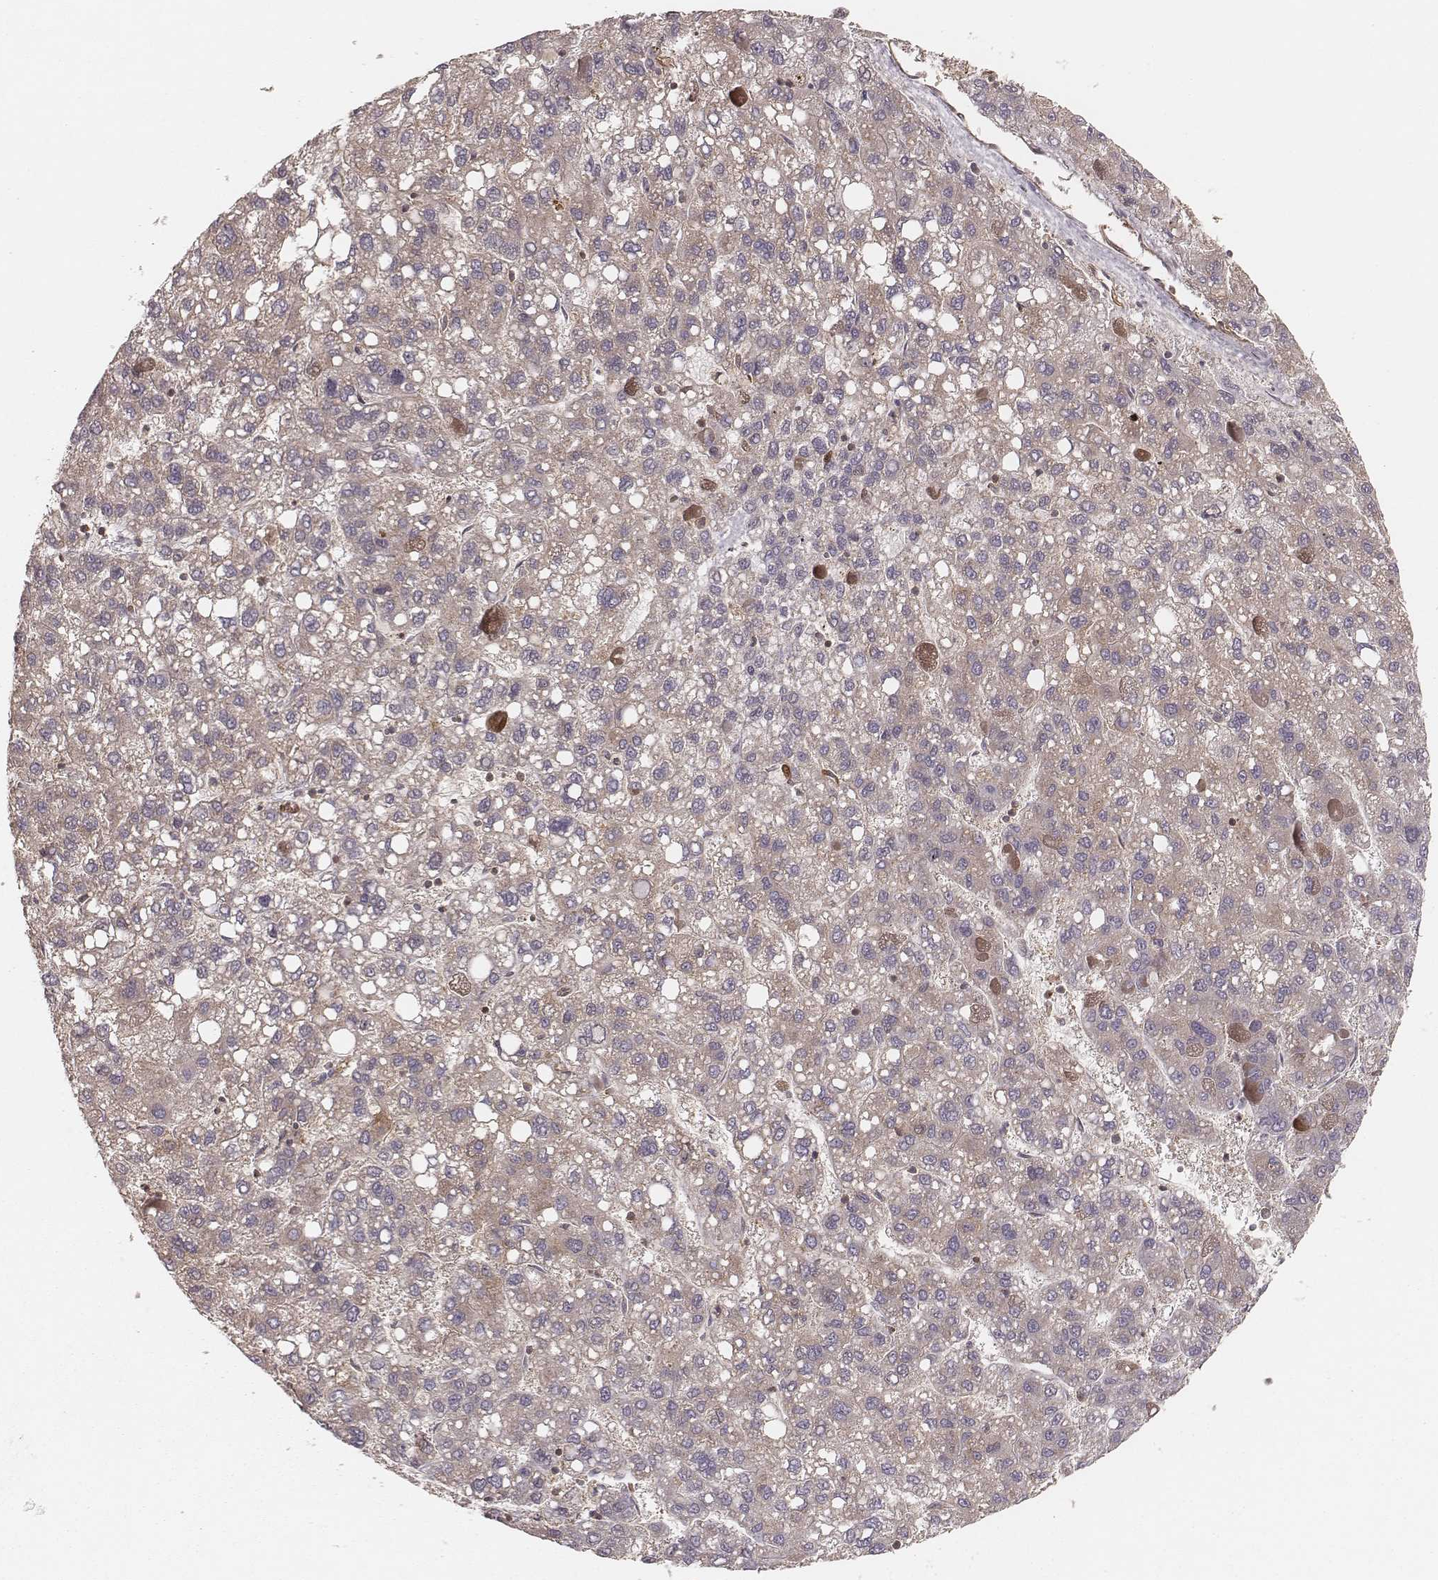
{"staining": {"intensity": "weak", "quantity": "25%-75%", "location": "cytoplasmic/membranous"}, "tissue": "liver cancer", "cell_type": "Tumor cells", "image_type": "cancer", "snomed": [{"axis": "morphology", "description": "Carcinoma, Hepatocellular, NOS"}, {"axis": "topography", "description": "Liver"}], "caption": "This photomicrograph reveals immunohistochemistry (IHC) staining of hepatocellular carcinoma (liver), with low weak cytoplasmic/membranous staining in about 25%-75% of tumor cells.", "gene": "CARS1", "patient": {"sex": "female", "age": 82}}